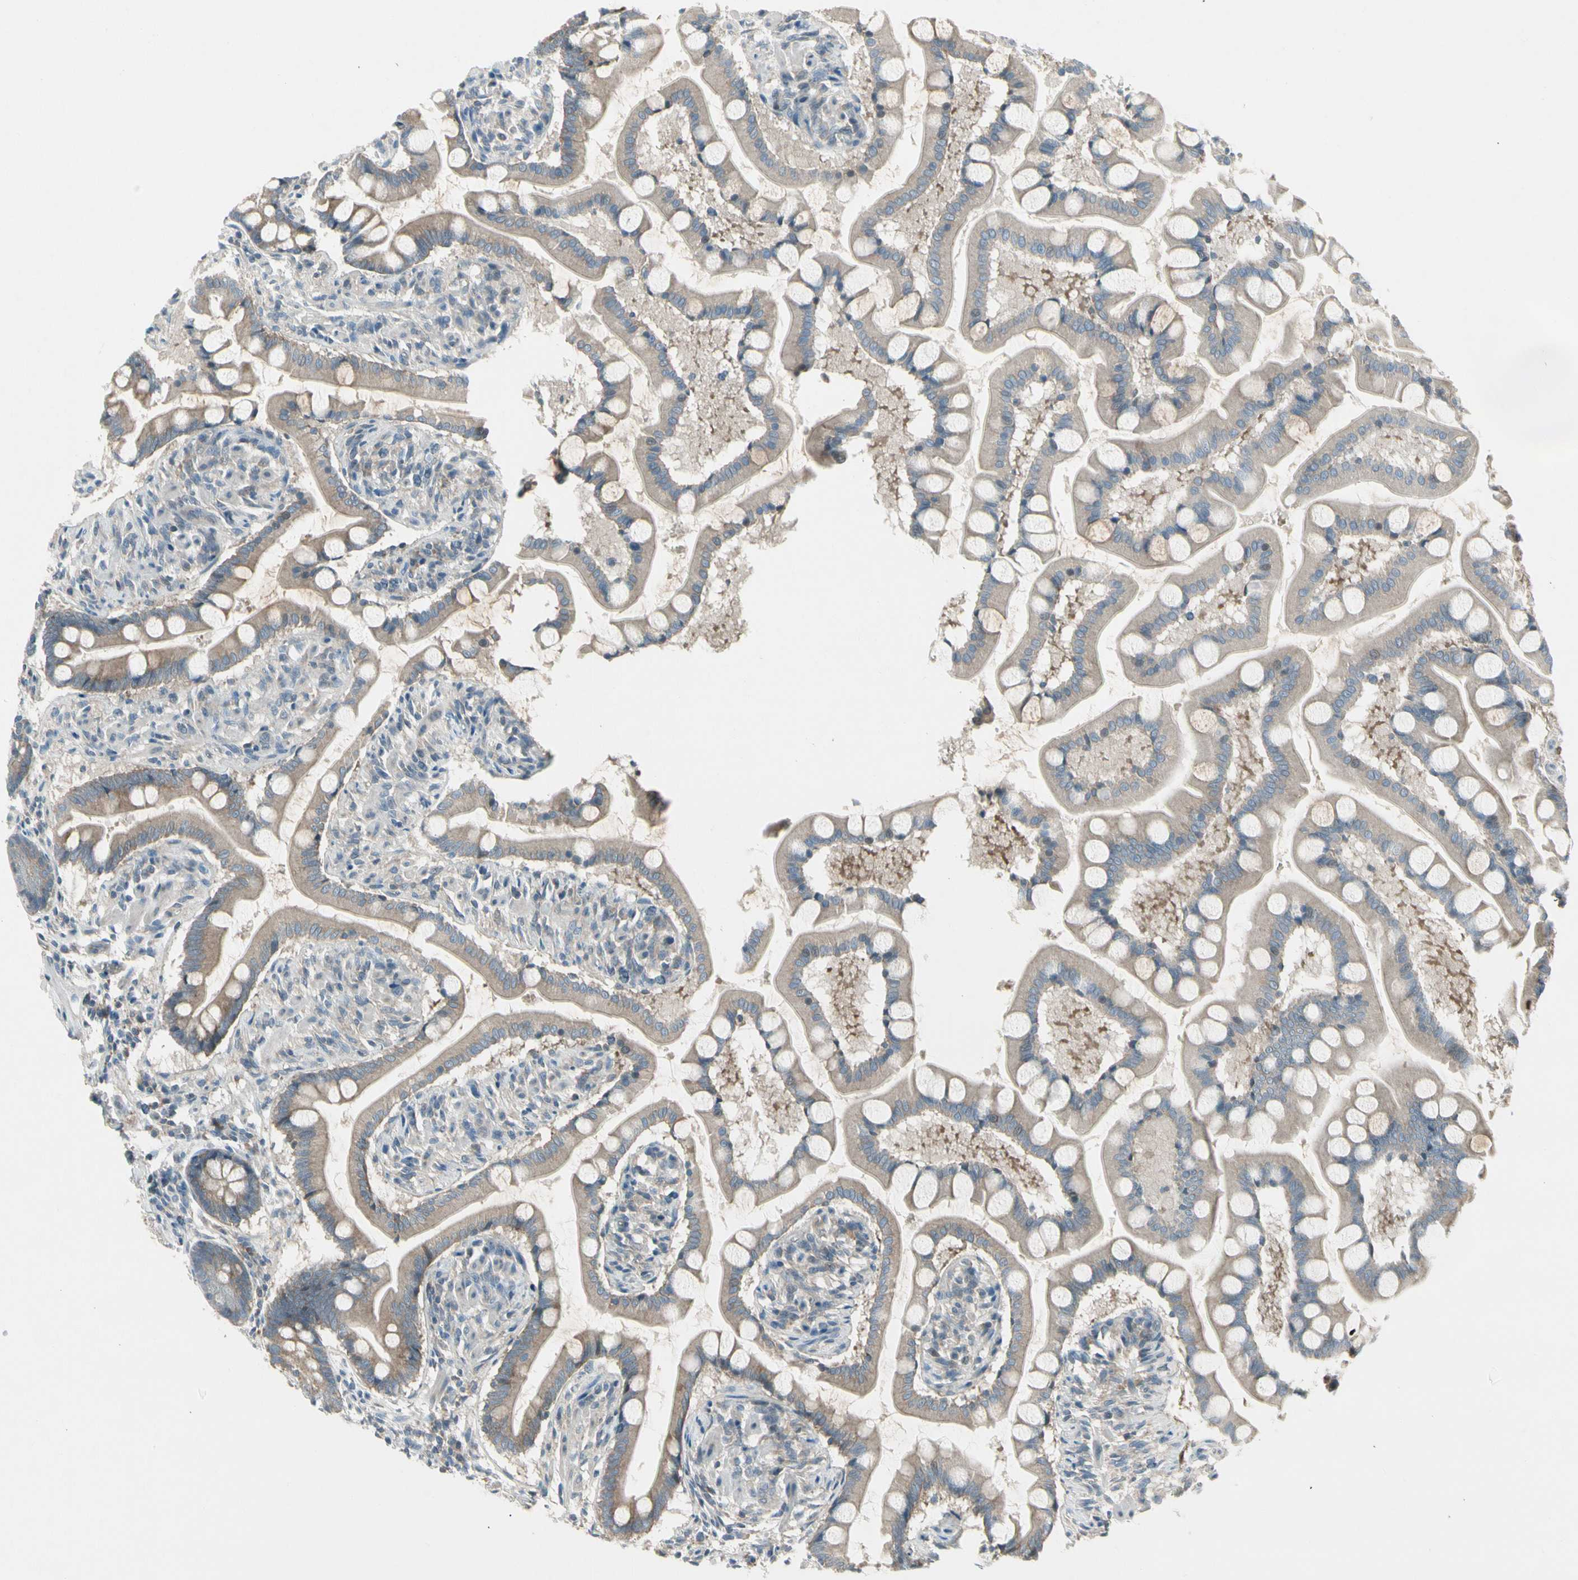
{"staining": {"intensity": "moderate", "quantity": ">75%", "location": "cytoplasmic/membranous"}, "tissue": "small intestine", "cell_type": "Glandular cells", "image_type": "normal", "snomed": [{"axis": "morphology", "description": "Normal tissue, NOS"}, {"axis": "topography", "description": "Small intestine"}], "caption": "A high-resolution histopathology image shows immunohistochemistry staining of benign small intestine, which demonstrates moderate cytoplasmic/membranous positivity in approximately >75% of glandular cells. (DAB IHC, brown staining for protein, blue staining for nuclei).", "gene": "PANK2", "patient": {"sex": "male", "age": 41}}